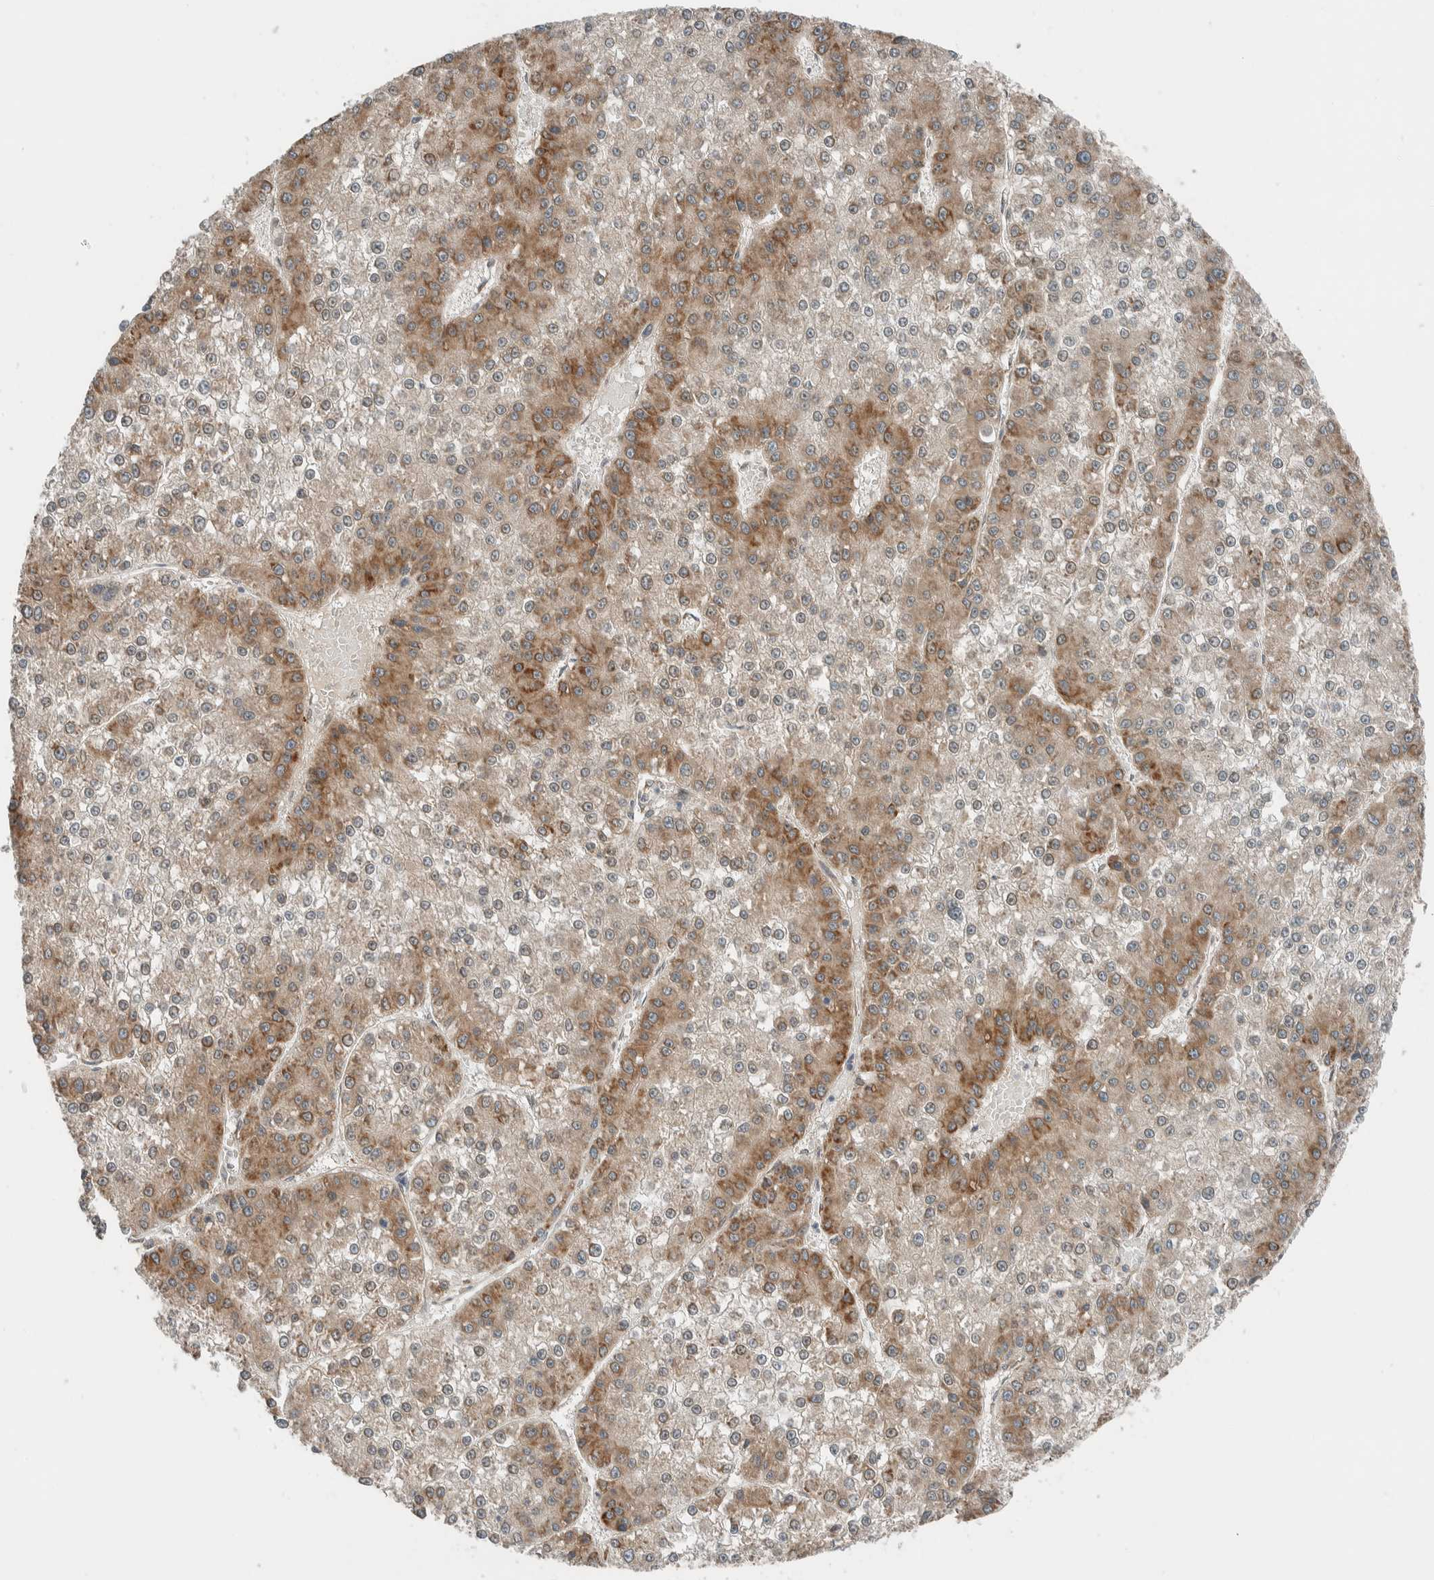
{"staining": {"intensity": "moderate", "quantity": "25%-75%", "location": "cytoplasmic/membranous"}, "tissue": "liver cancer", "cell_type": "Tumor cells", "image_type": "cancer", "snomed": [{"axis": "morphology", "description": "Carcinoma, Hepatocellular, NOS"}, {"axis": "topography", "description": "Liver"}], "caption": "Tumor cells show medium levels of moderate cytoplasmic/membranous positivity in about 25%-75% of cells in human liver cancer.", "gene": "CTBP2", "patient": {"sex": "female", "age": 73}}